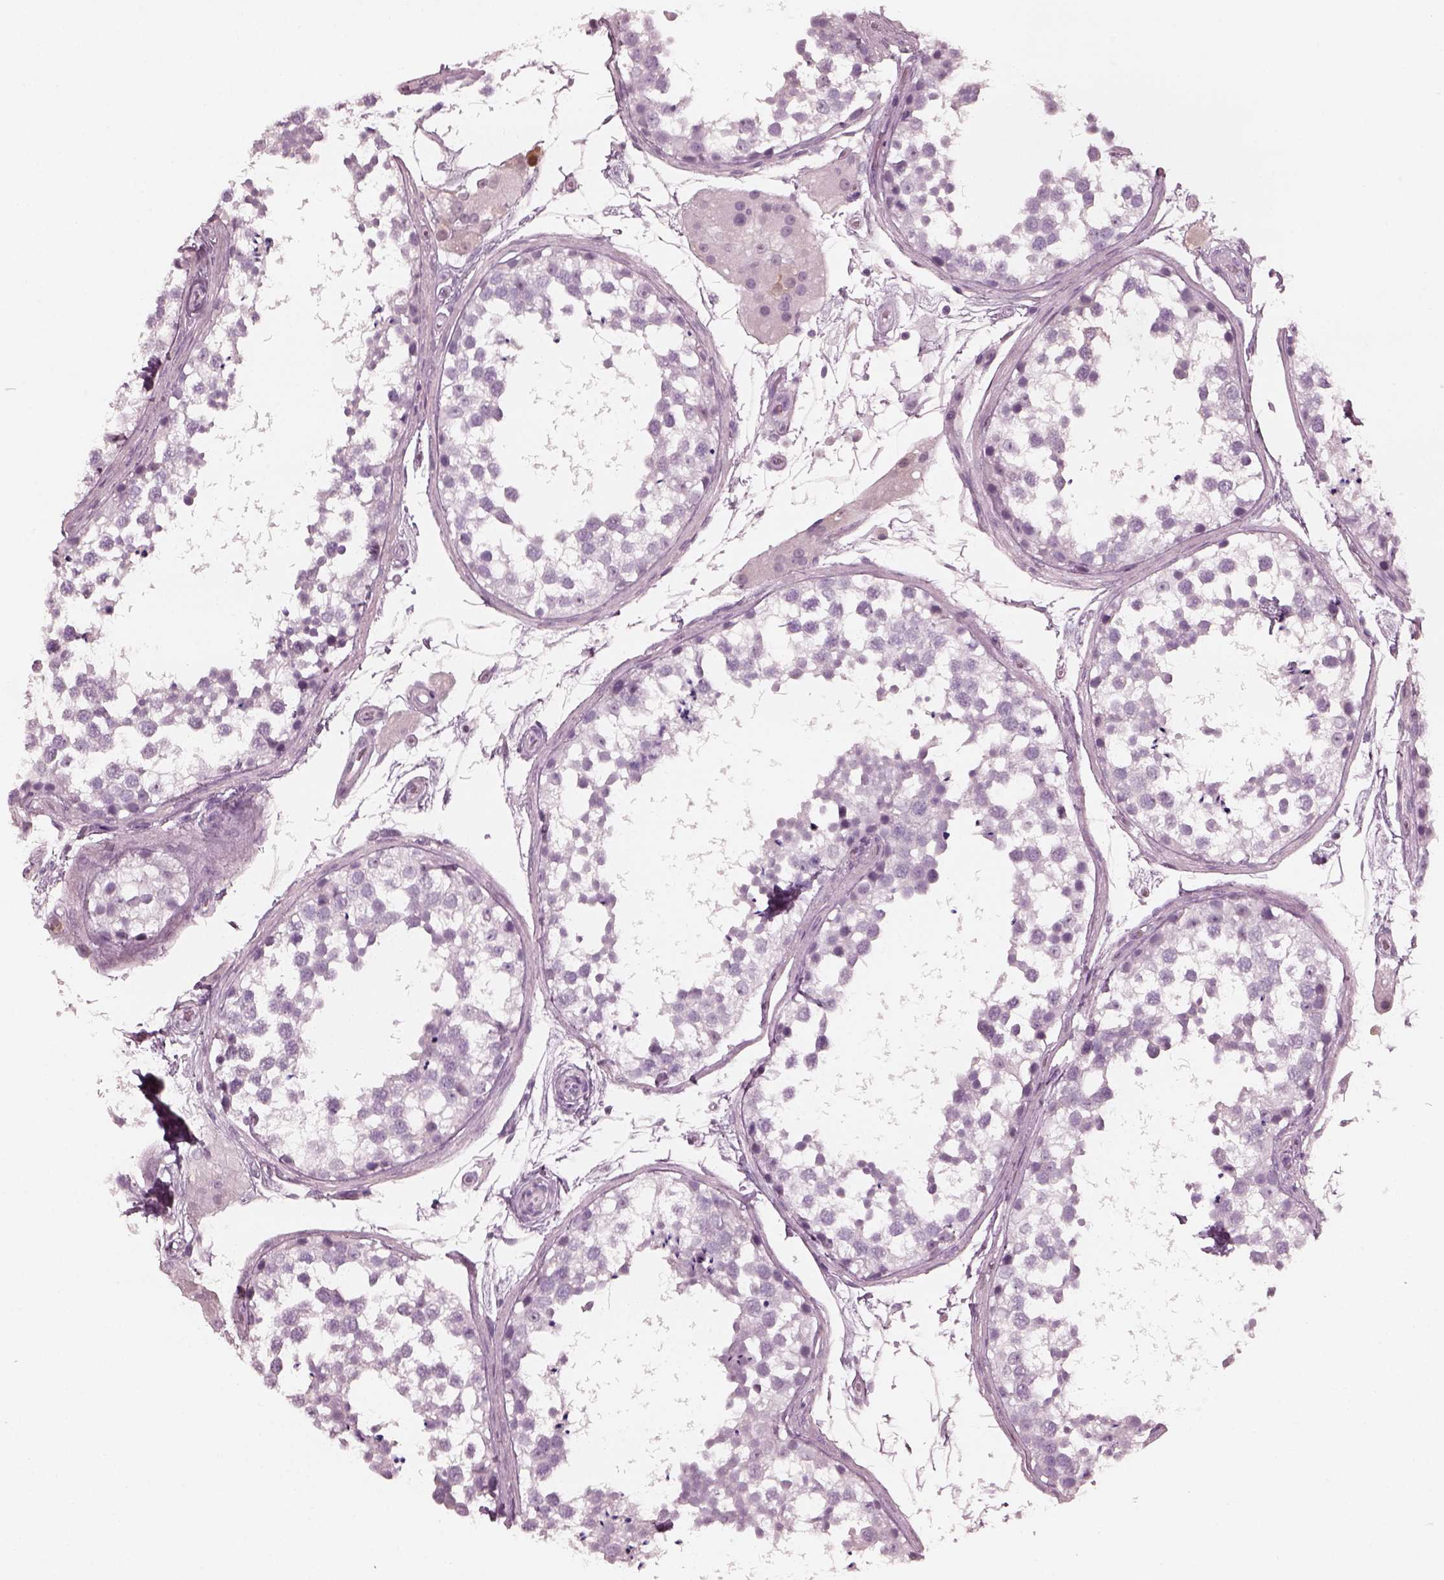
{"staining": {"intensity": "negative", "quantity": "none", "location": "none"}, "tissue": "testis", "cell_type": "Cells in seminiferous ducts", "image_type": "normal", "snomed": [{"axis": "morphology", "description": "Normal tissue, NOS"}, {"axis": "morphology", "description": "Seminoma, NOS"}, {"axis": "topography", "description": "Testis"}], "caption": "Immunohistochemical staining of unremarkable human testis reveals no significant positivity in cells in seminiferous ducts.", "gene": "C2orf81", "patient": {"sex": "male", "age": 65}}